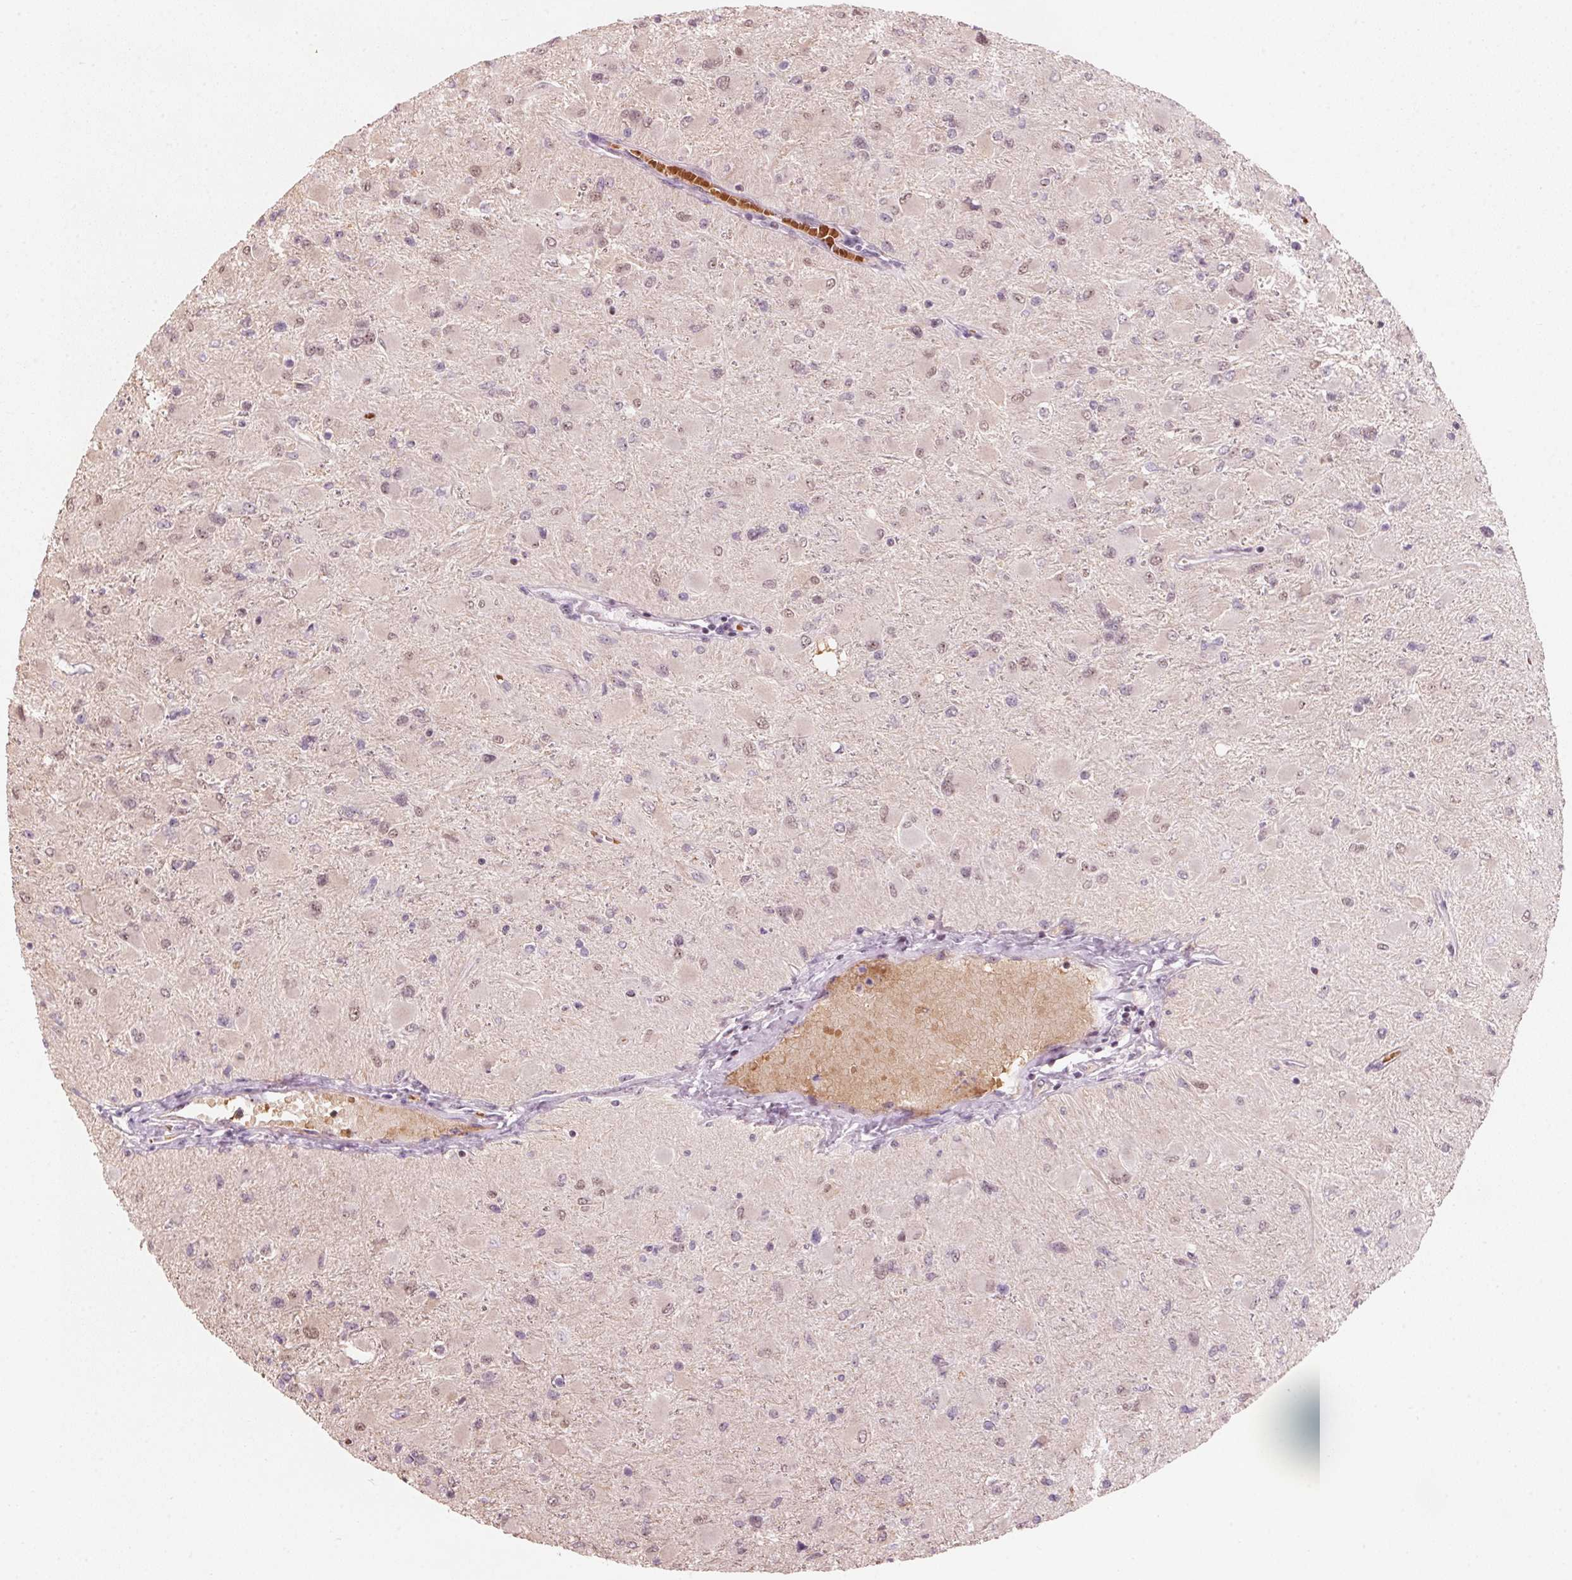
{"staining": {"intensity": "weak", "quantity": "25%-75%", "location": "nuclear"}, "tissue": "glioma", "cell_type": "Tumor cells", "image_type": "cancer", "snomed": [{"axis": "morphology", "description": "Glioma, malignant, High grade"}, {"axis": "topography", "description": "Cerebral cortex"}], "caption": "The histopathology image demonstrates immunohistochemical staining of glioma. There is weak nuclear expression is identified in about 25%-75% of tumor cells.", "gene": "DNTTIP2", "patient": {"sex": "female", "age": 36}}